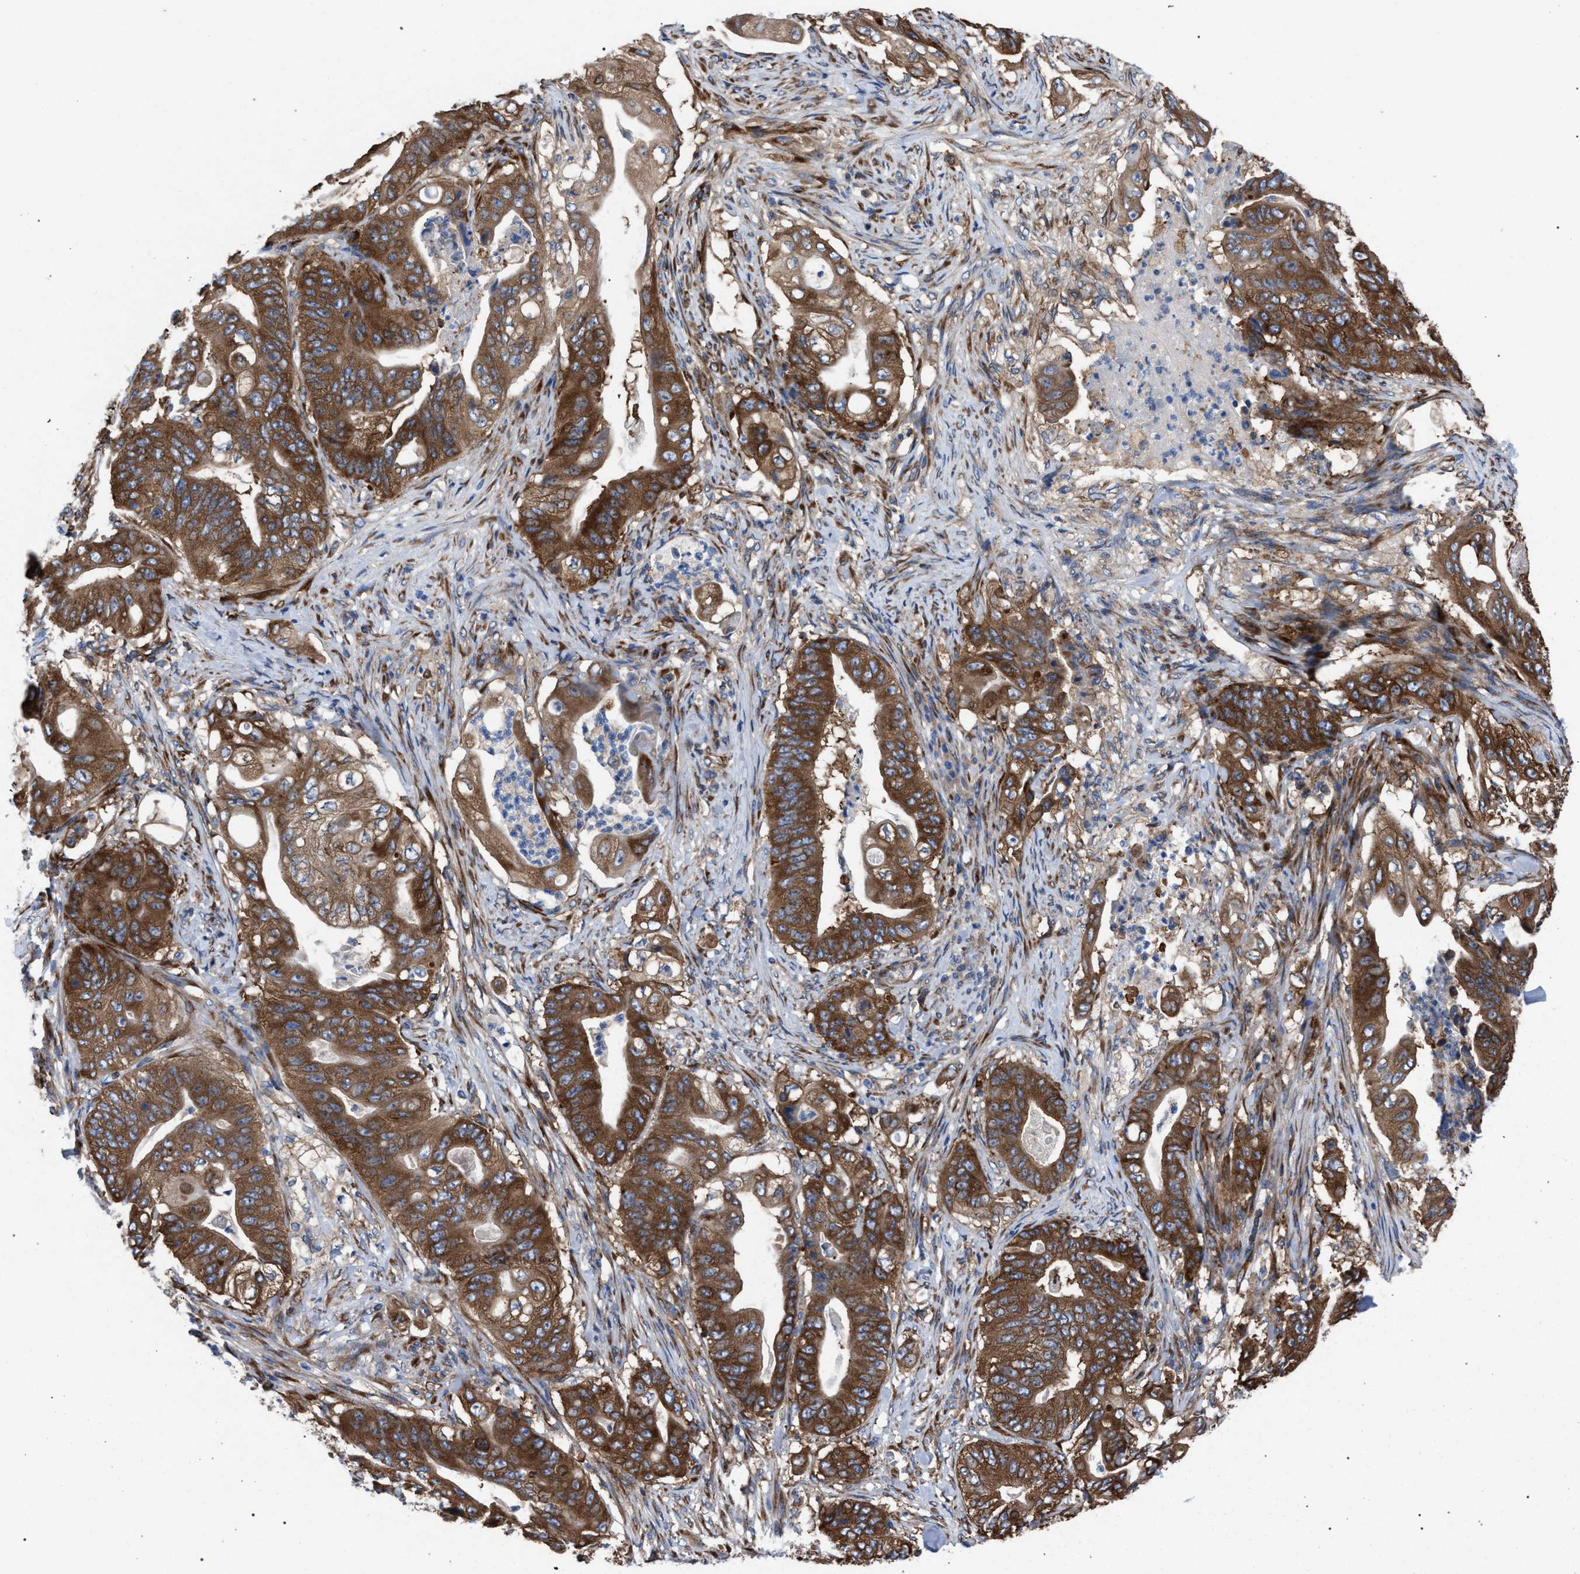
{"staining": {"intensity": "strong", "quantity": ">75%", "location": "cytoplasmic/membranous"}, "tissue": "stomach cancer", "cell_type": "Tumor cells", "image_type": "cancer", "snomed": [{"axis": "morphology", "description": "Adenocarcinoma, NOS"}, {"axis": "topography", "description": "Stomach"}], "caption": "The photomicrograph reveals a brown stain indicating the presence of a protein in the cytoplasmic/membranous of tumor cells in stomach adenocarcinoma.", "gene": "CDR2L", "patient": {"sex": "female", "age": 73}}